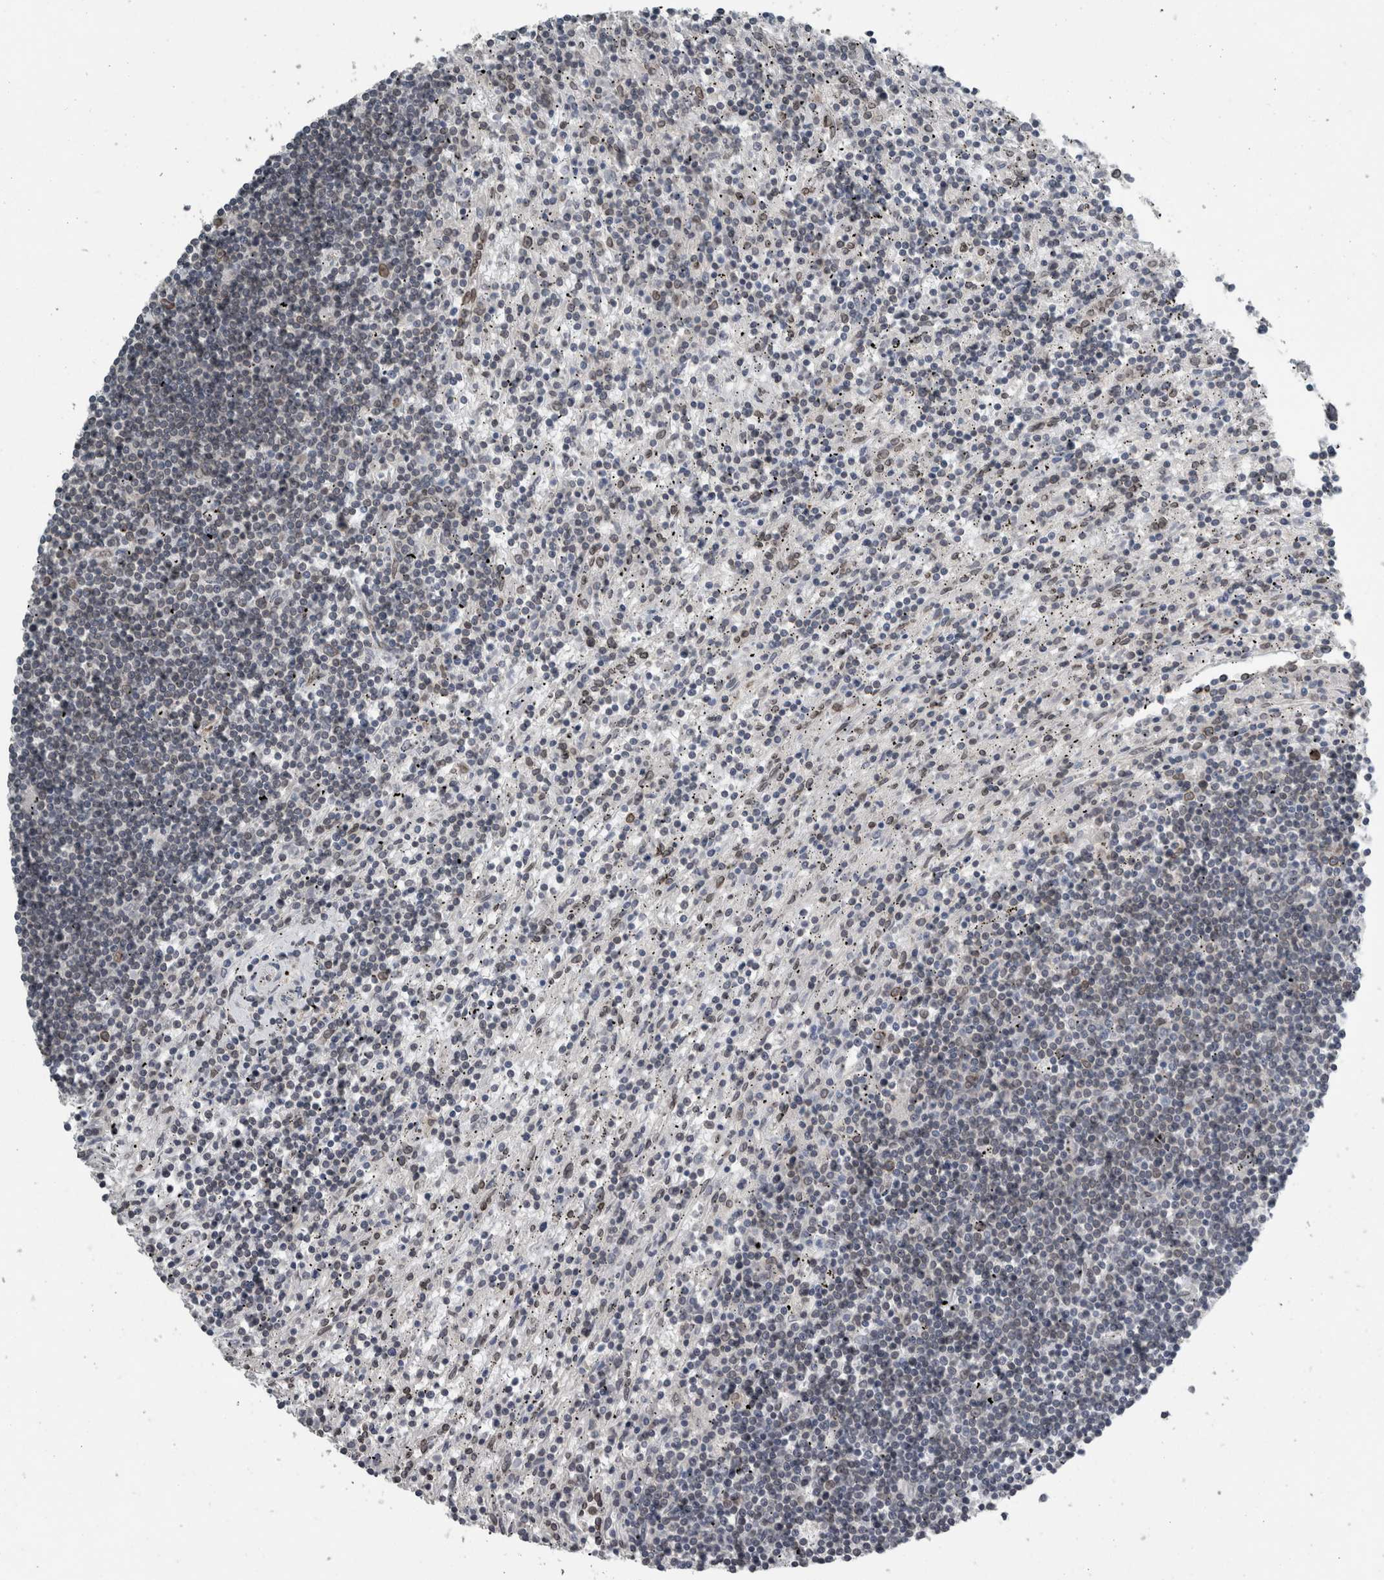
{"staining": {"intensity": "negative", "quantity": "none", "location": "none"}, "tissue": "lymphoma", "cell_type": "Tumor cells", "image_type": "cancer", "snomed": [{"axis": "morphology", "description": "Malignant lymphoma, non-Hodgkin's type, Low grade"}, {"axis": "topography", "description": "Spleen"}], "caption": "Immunohistochemistry histopathology image of neoplastic tissue: human low-grade malignant lymphoma, non-Hodgkin's type stained with DAB shows no significant protein staining in tumor cells.", "gene": "RANBP2", "patient": {"sex": "male", "age": 76}}